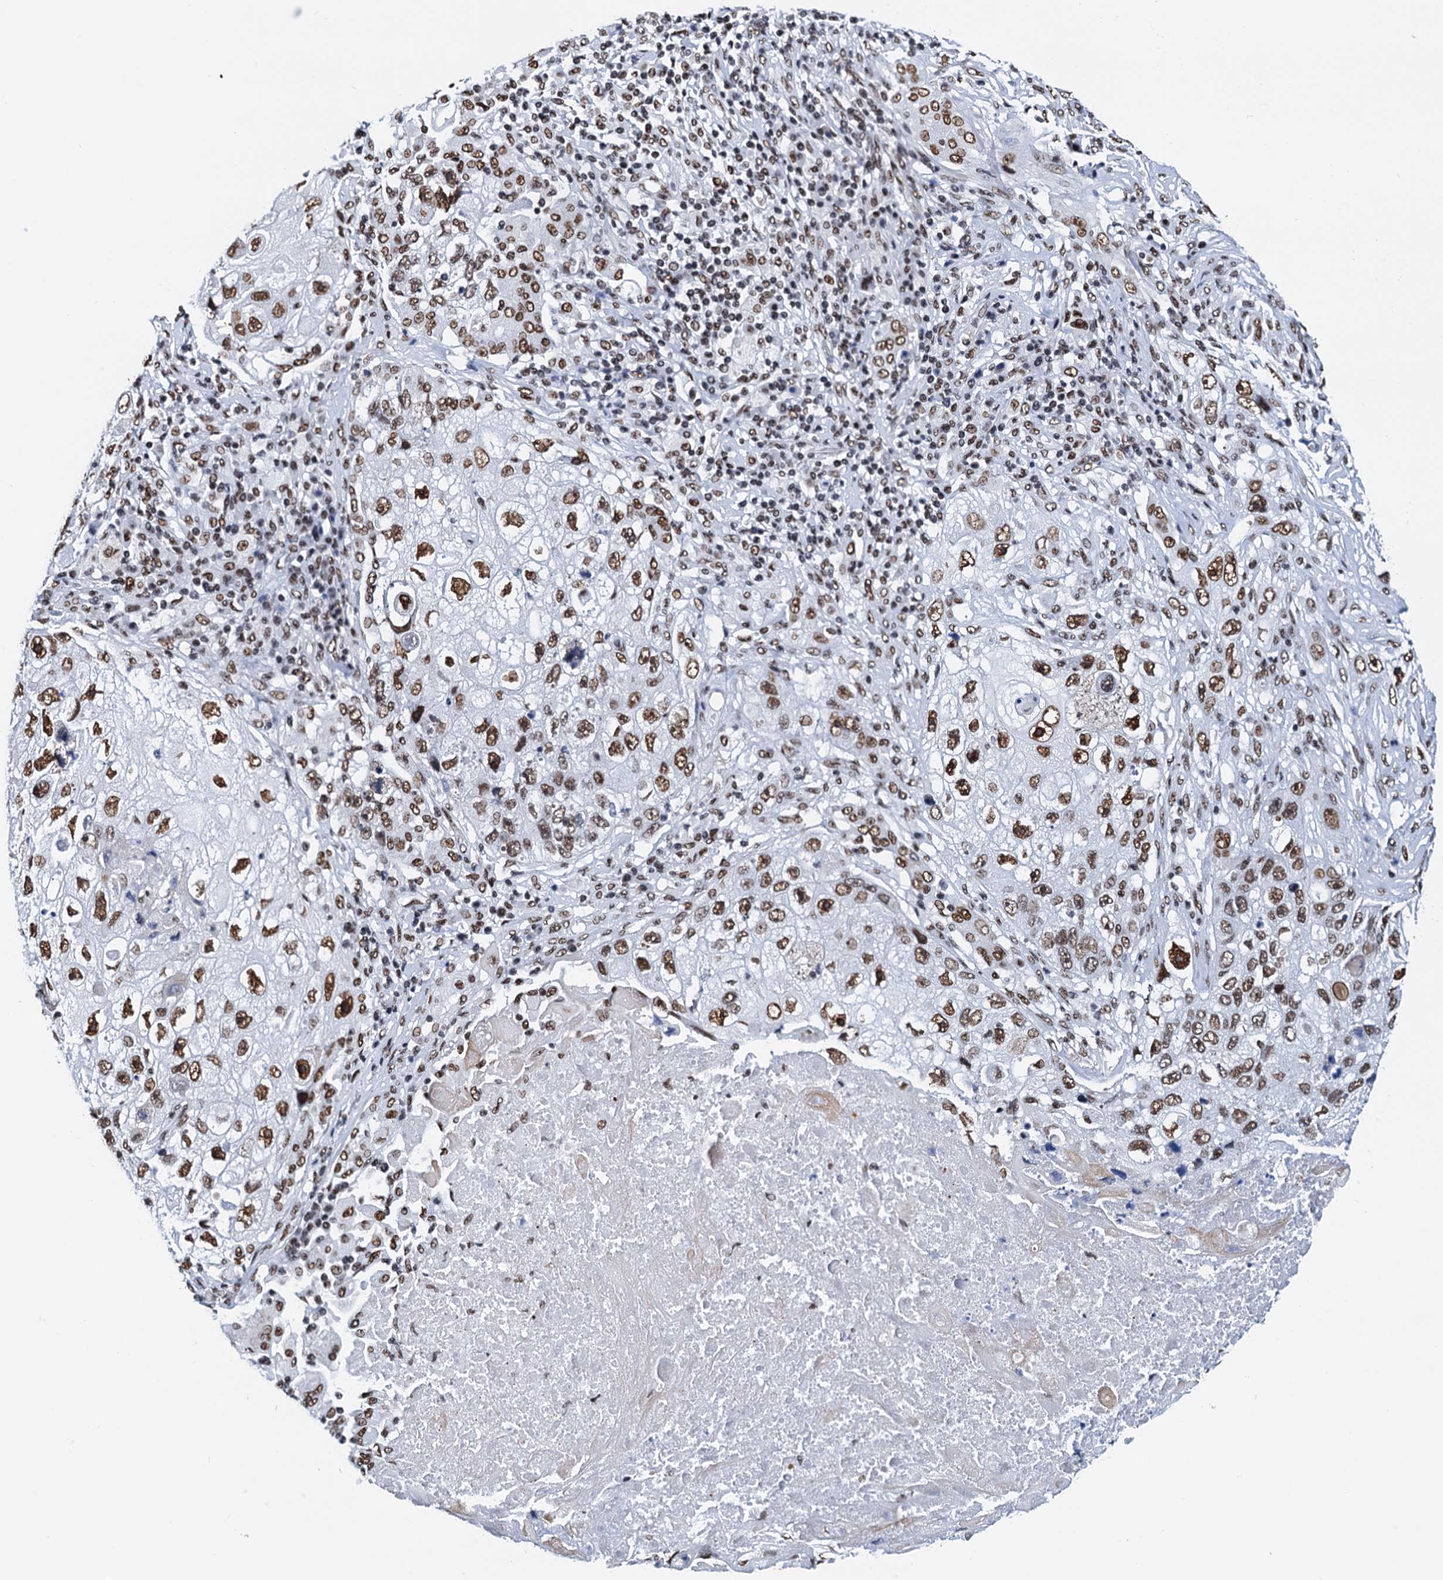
{"staining": {"intensity": "moderate", "quantity": ">75%", "location": "nuclear"}, "tissue": "lung cancer", "cell_type": "Tumor cells", "image_type": "cancer", "snomed": [{"axis": "morphology", "description": "Squamous cell carcinoma, NOS"}, {"axis": "topography", "description": "Lung"}], "caption": "The histopathology image demonstrates immunohistochemical staining of lung cancer. There is moderate nuclear positivity is appreciated in approximately >75% of tumor cells. Using DAB (3,3'-diaminobenzidine) (brown) and hematoxylin (blue) stains, captured at high magnification using brightfield microscopy.", "gene": "SLTM", "patient": {"sex": "male", "age": 61}}